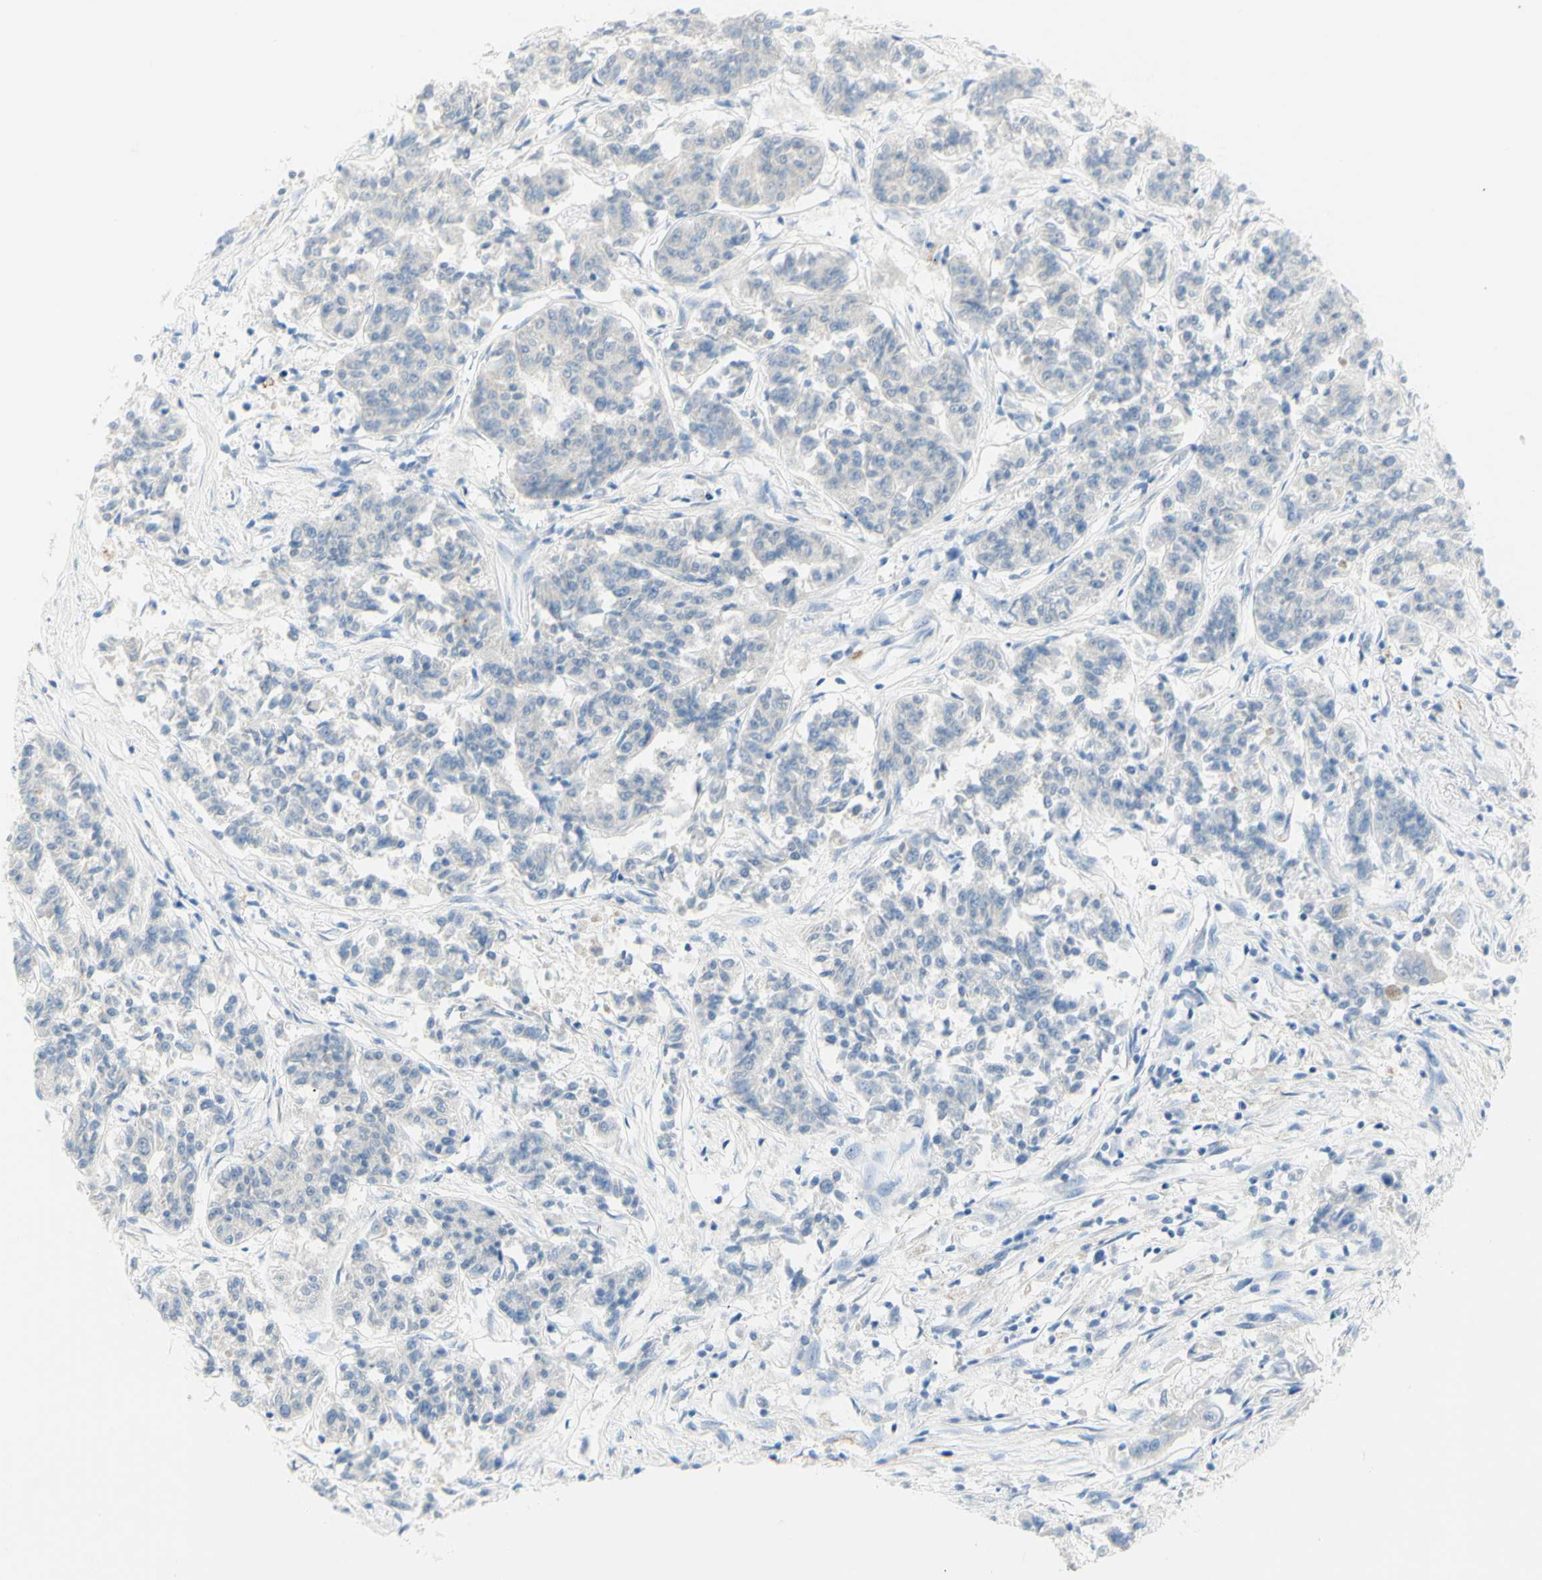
{"staining": {"intensity": "negative", "quantity": "none", "location": "none"}, "tissue": "lung cancer", "cell_type": "Tumor cells", "image_type": "cancer", "snomed": [{"axis": "morphology", "description": "Adenocarcinoma, NOS"}, {"axis": "topography", "description": "Lung"}], "caption": "High magnification brightfield microscopy of lung cancer stained with DAB (3,3'-diaminobenzidine) (brown) and counterstained with hematoxylin (blue): tumor cells show no significant staining. Nuclei are stained in blue.", "gene": "LETM1", "patient": {"sex": "male", "age": 84}}